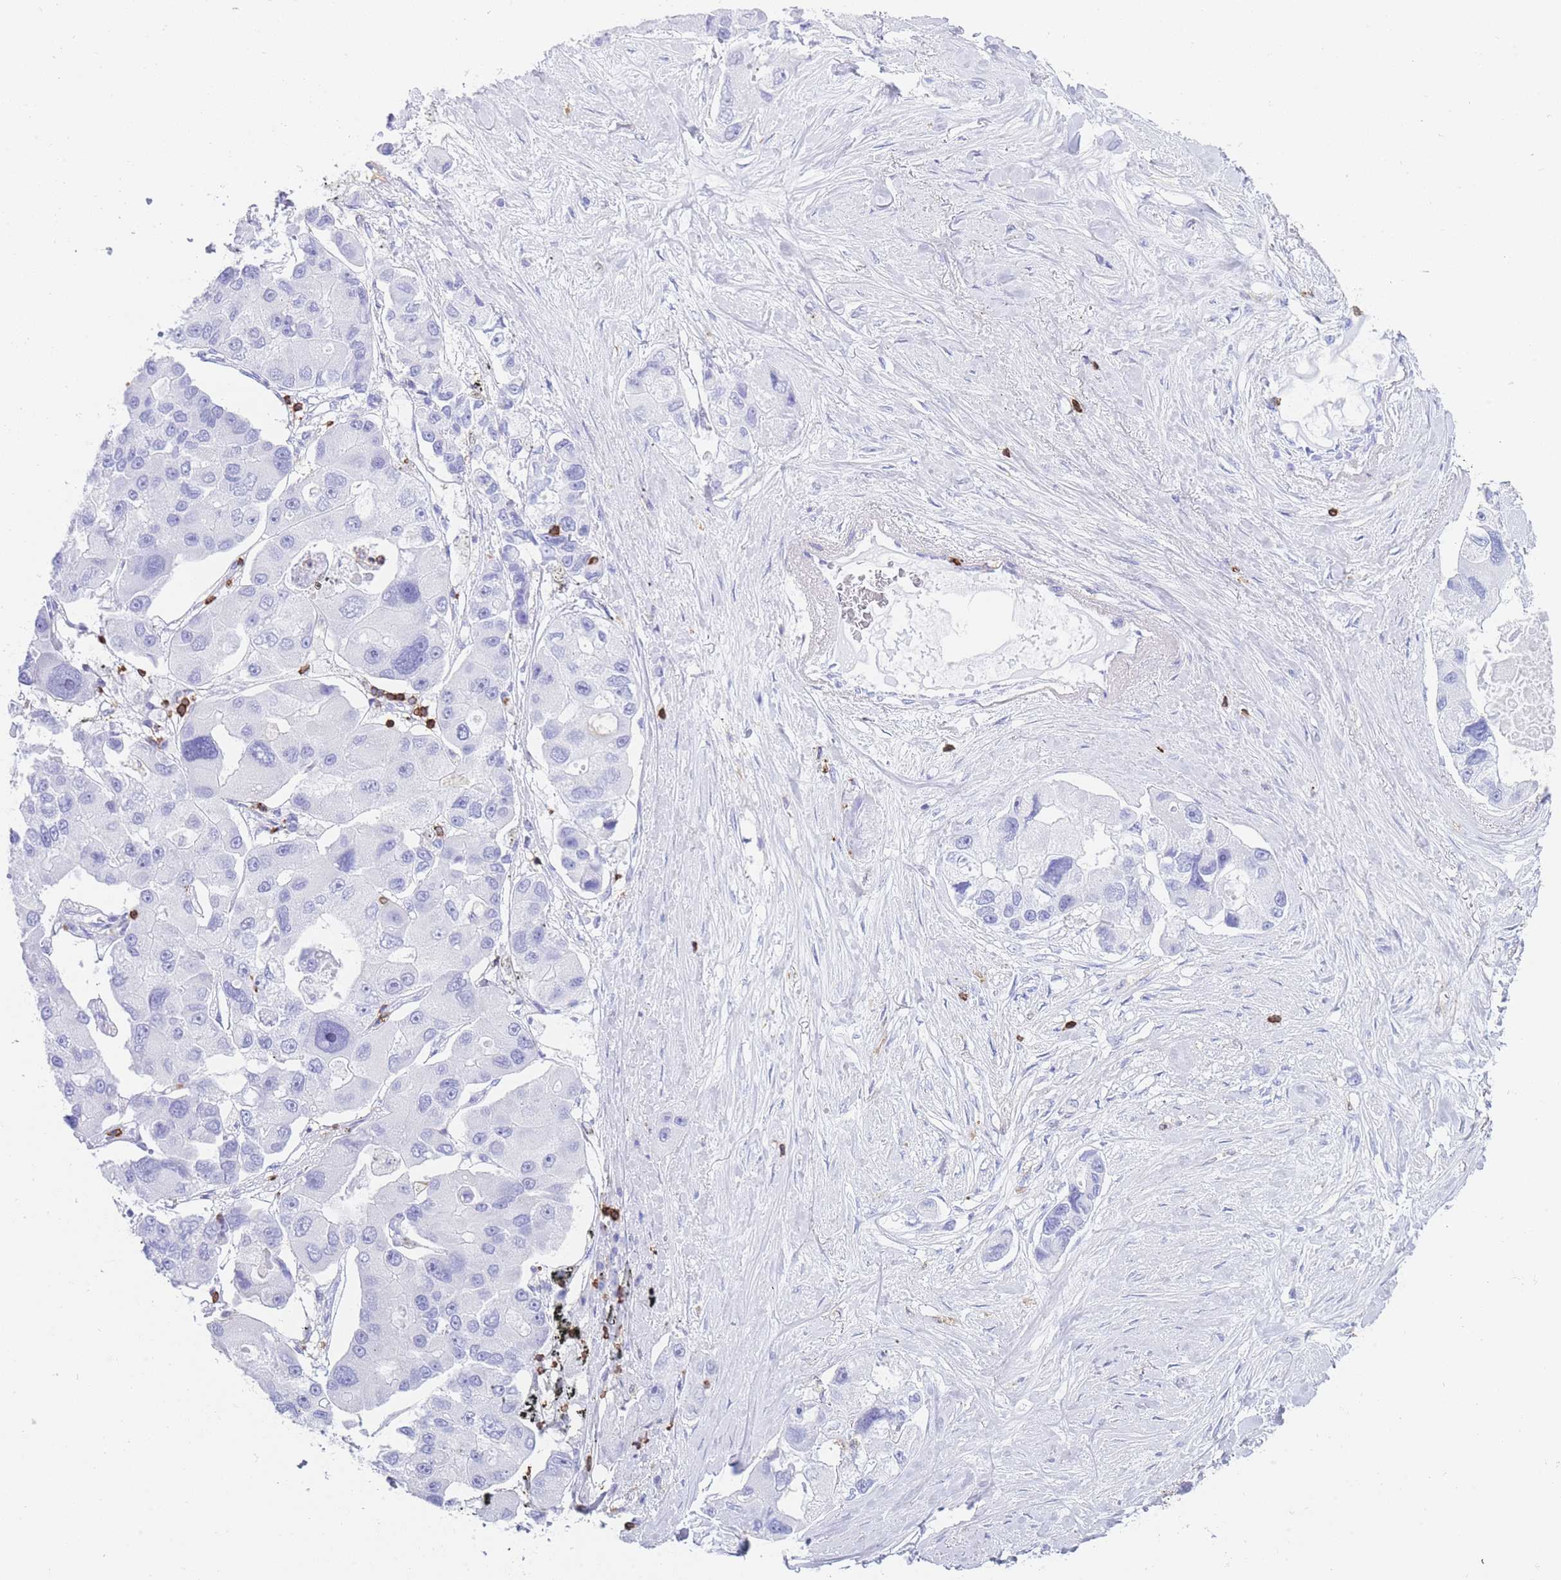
{"staining": {"intensity": "negative", "quantity": "none", "location": "none"}, "tissue": "lung cancer", "cell_type": "Tumor cells", "image_type": "cancer", "snomed": [{"axis": "morphology", "description": "Adenocarcinoma, NOS"}, {"axis": "topography", "description": "Lung"}], "caption": "Tumor cells show no significant protein positivity in adenocarcinoma (lung).", "gene": "CORO1A", "patient": {"sex": "female", "age": 54}}